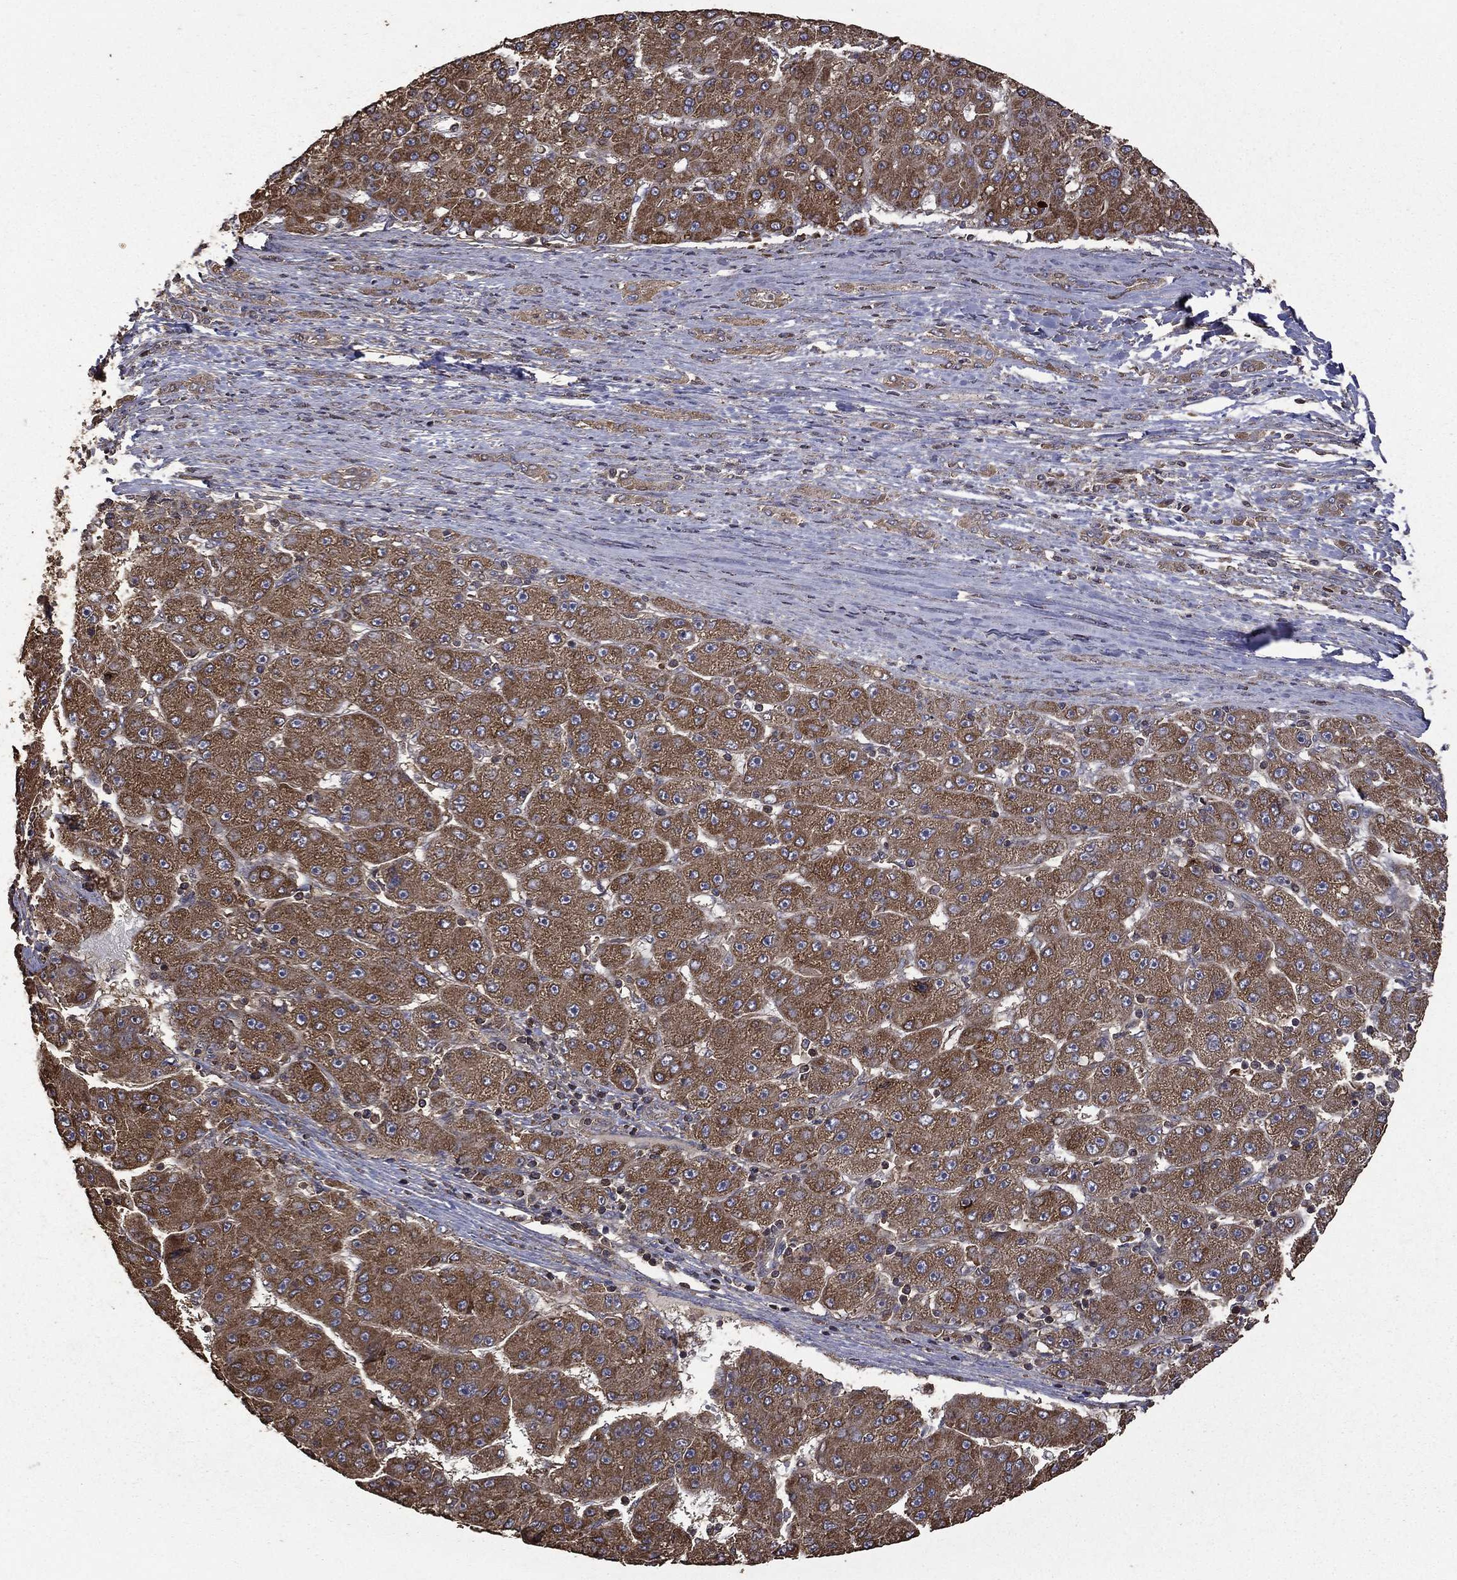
{"staining": {"intensity": "strong", "quantity": ">75%", "location": "cytoplasmic/membranous"}, "tissue": "liver cancer", "cell_type": "Tumor cells", "image_type": "cancer", "snomed": [{"axis": "morphology", "description": "Carcinoma, Hepatocellular, NOS"}, {"axis": "topography", "description": "Liver"}], "caption": "About >75% of tumor cells in liver cancer display strong cytoplasmic/membranous protein staining as visualized by brown immunohistochemical staining.", "gene": "METTL27", "patient": {"sex": "male", "age": 67}}